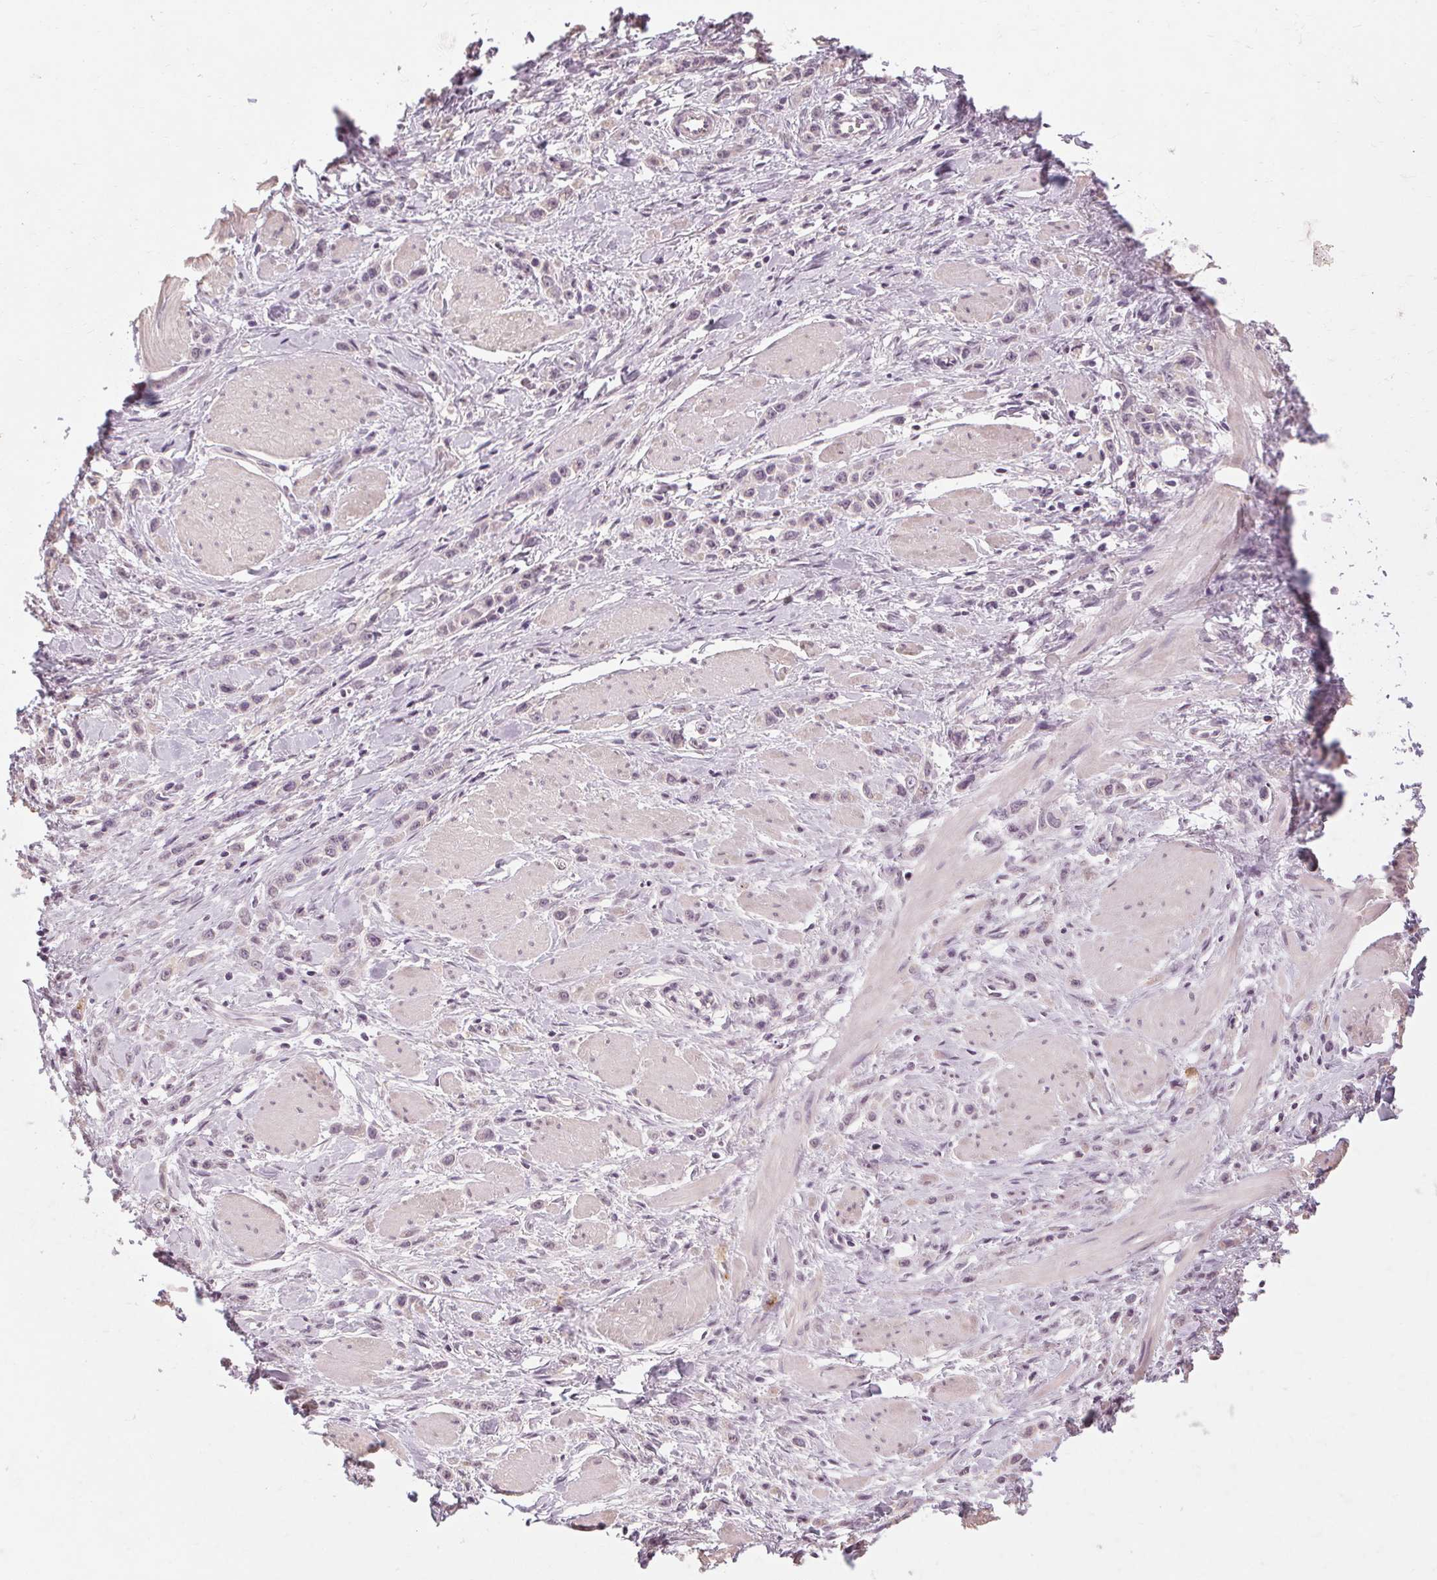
{"staining": {"intensity": "negative", "quantity": "none", "location": "none"}, "tissue": "stomach cancer", "cell_type": "Tumor cells", "image_type": "cancer", "snomed": [{"axis": "morphology", "description": "Adenocarcinoma, NOS"}, {"axis": "topography", "description": "Stomach"}], "caption": "The IHC histopathology image has no significant staining in tumor cells of stomach cancer tissue.", "gene": "POMC", "patient": {"sex": "male", "age": 47}}